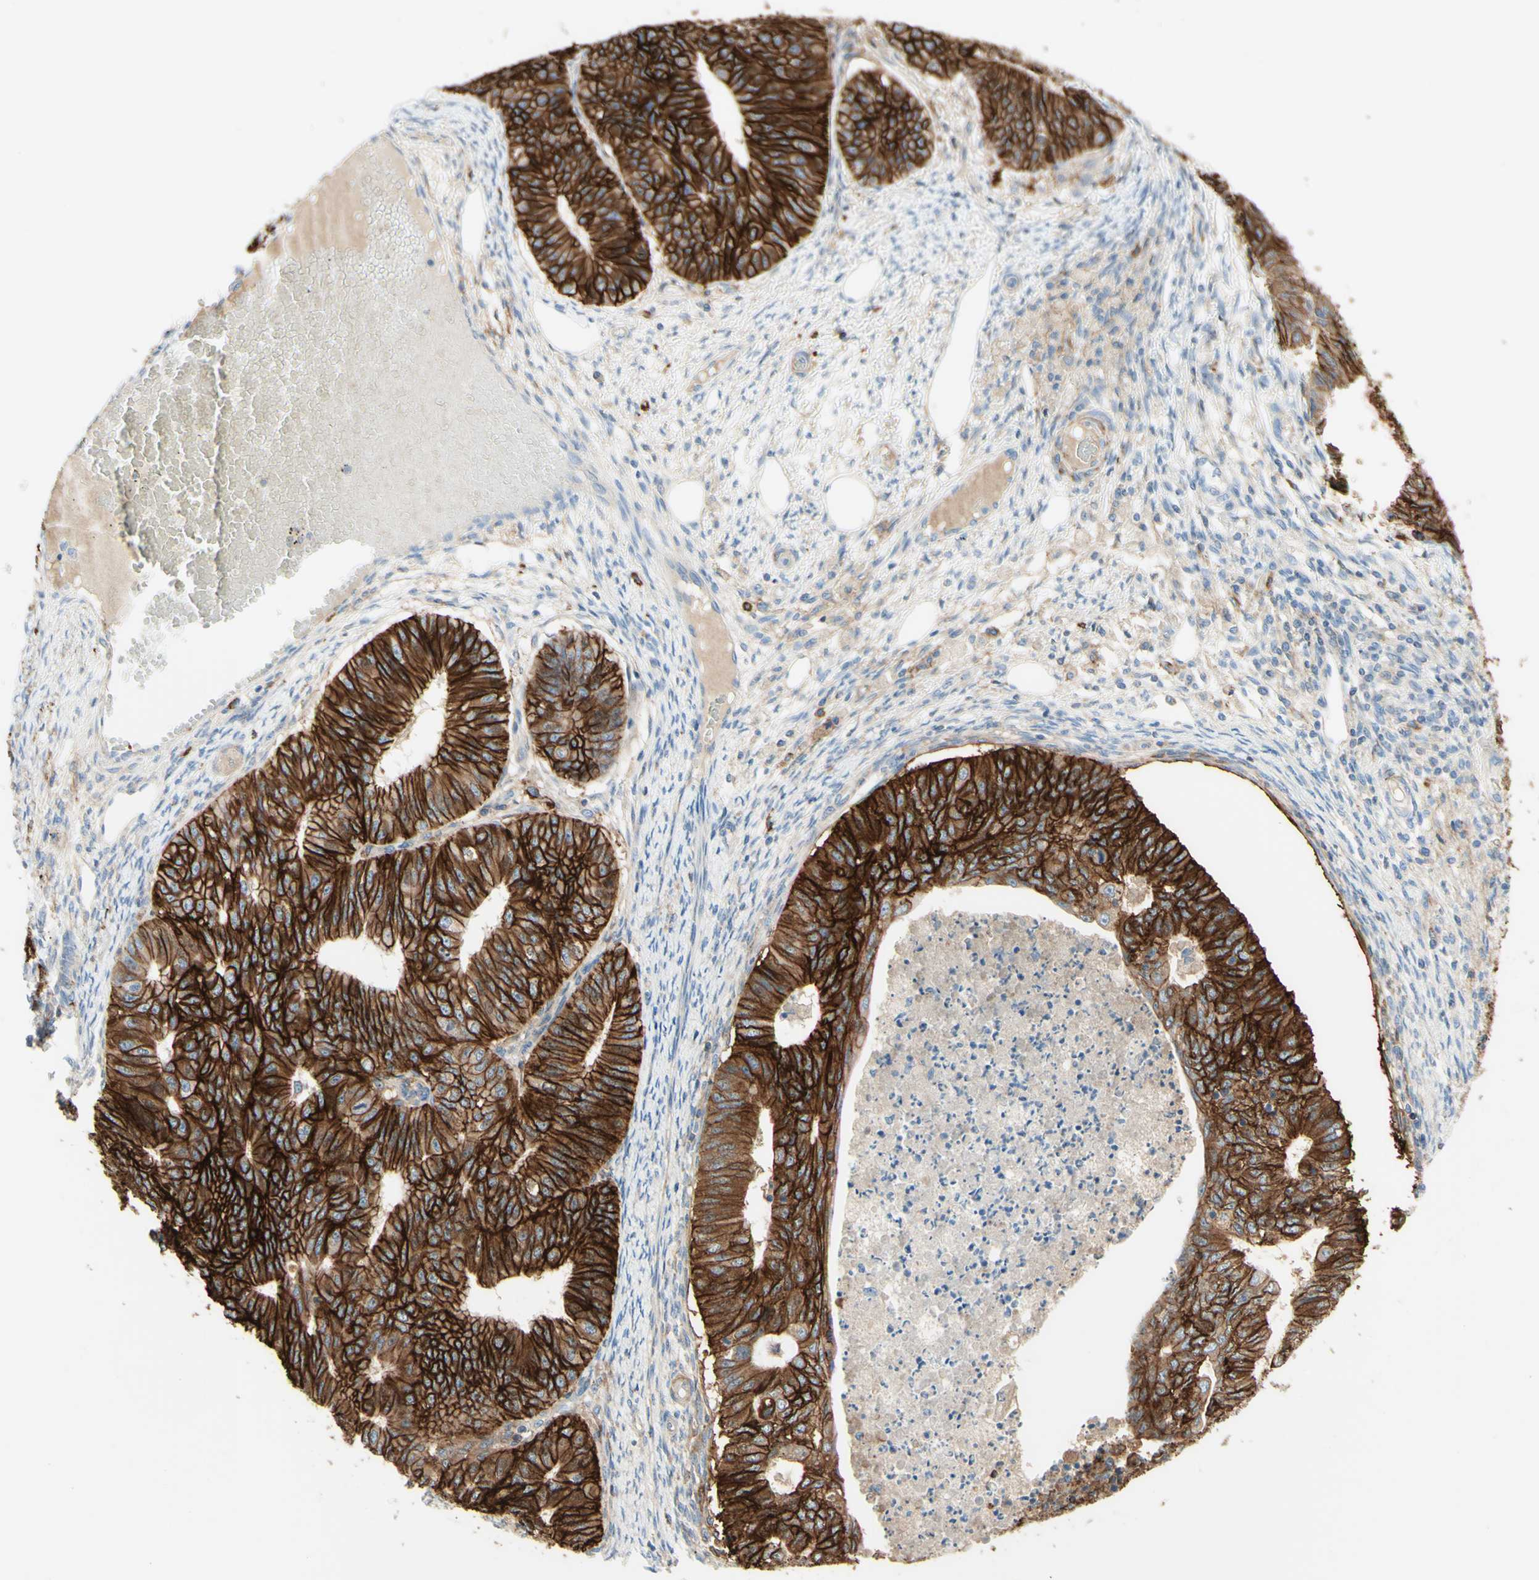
{"staining": {"intensity": "strong", "quantity": ">75%", "location": "cytoplasmic/membranous"}, "tissue": "endometrial cancer", "cell_type": "Tumor cells", "image_type": "cancer", "snomed": [{"axis": "morphology", "description": "Adenocarcinoma, NOS"}, {"axis": "topography", "description": "Endometrium"}], "caption": "A brown stain highlights strong cytoplasmic/membranous positivity of a protein in endometrial adenocarcinoma tumor cells.", "gene": "ALCAM", "patient": {"sex": "female", "age": 32}}